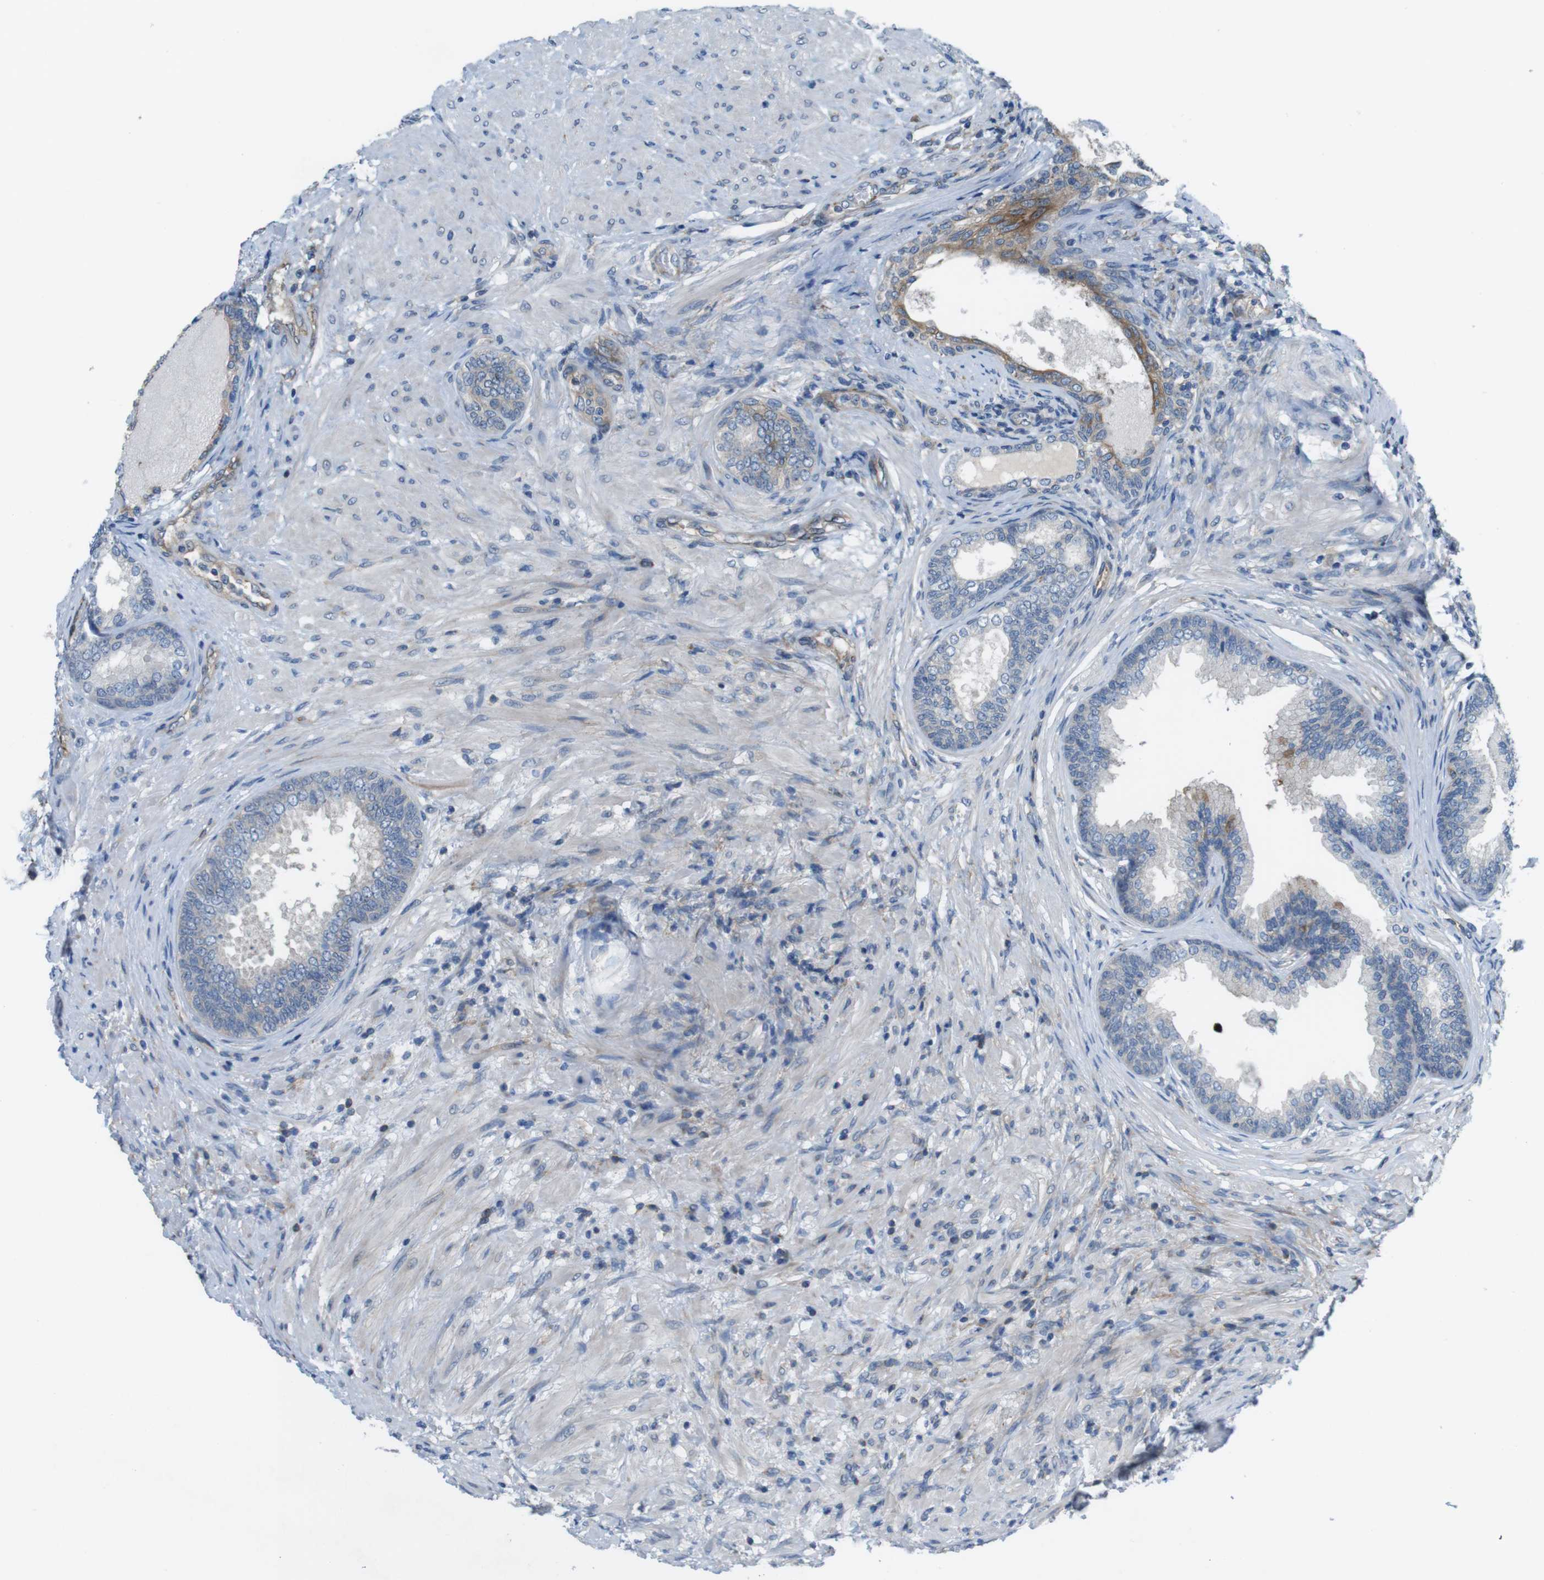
{"staining": {"intensity": "weak", "quantity": "<25%", "location": "cytoplasmic/membranous"}, "tissue": "prostate", "cell_type": "Glandular cells", "image_type": "normal", "snomed": [{"axis": "morphology", "description": "Normal tissue, NOS"}, {"axis": "topography", "description": "Prostate"}], "caption": "Immunohistochemistry (IHC) image of unremarkable prostate: prostate stained with DAB exhibits no significant protein staining in glandular cells.", "gene": "DCLK1", "patient": {"sex": "male", "age": 76}}